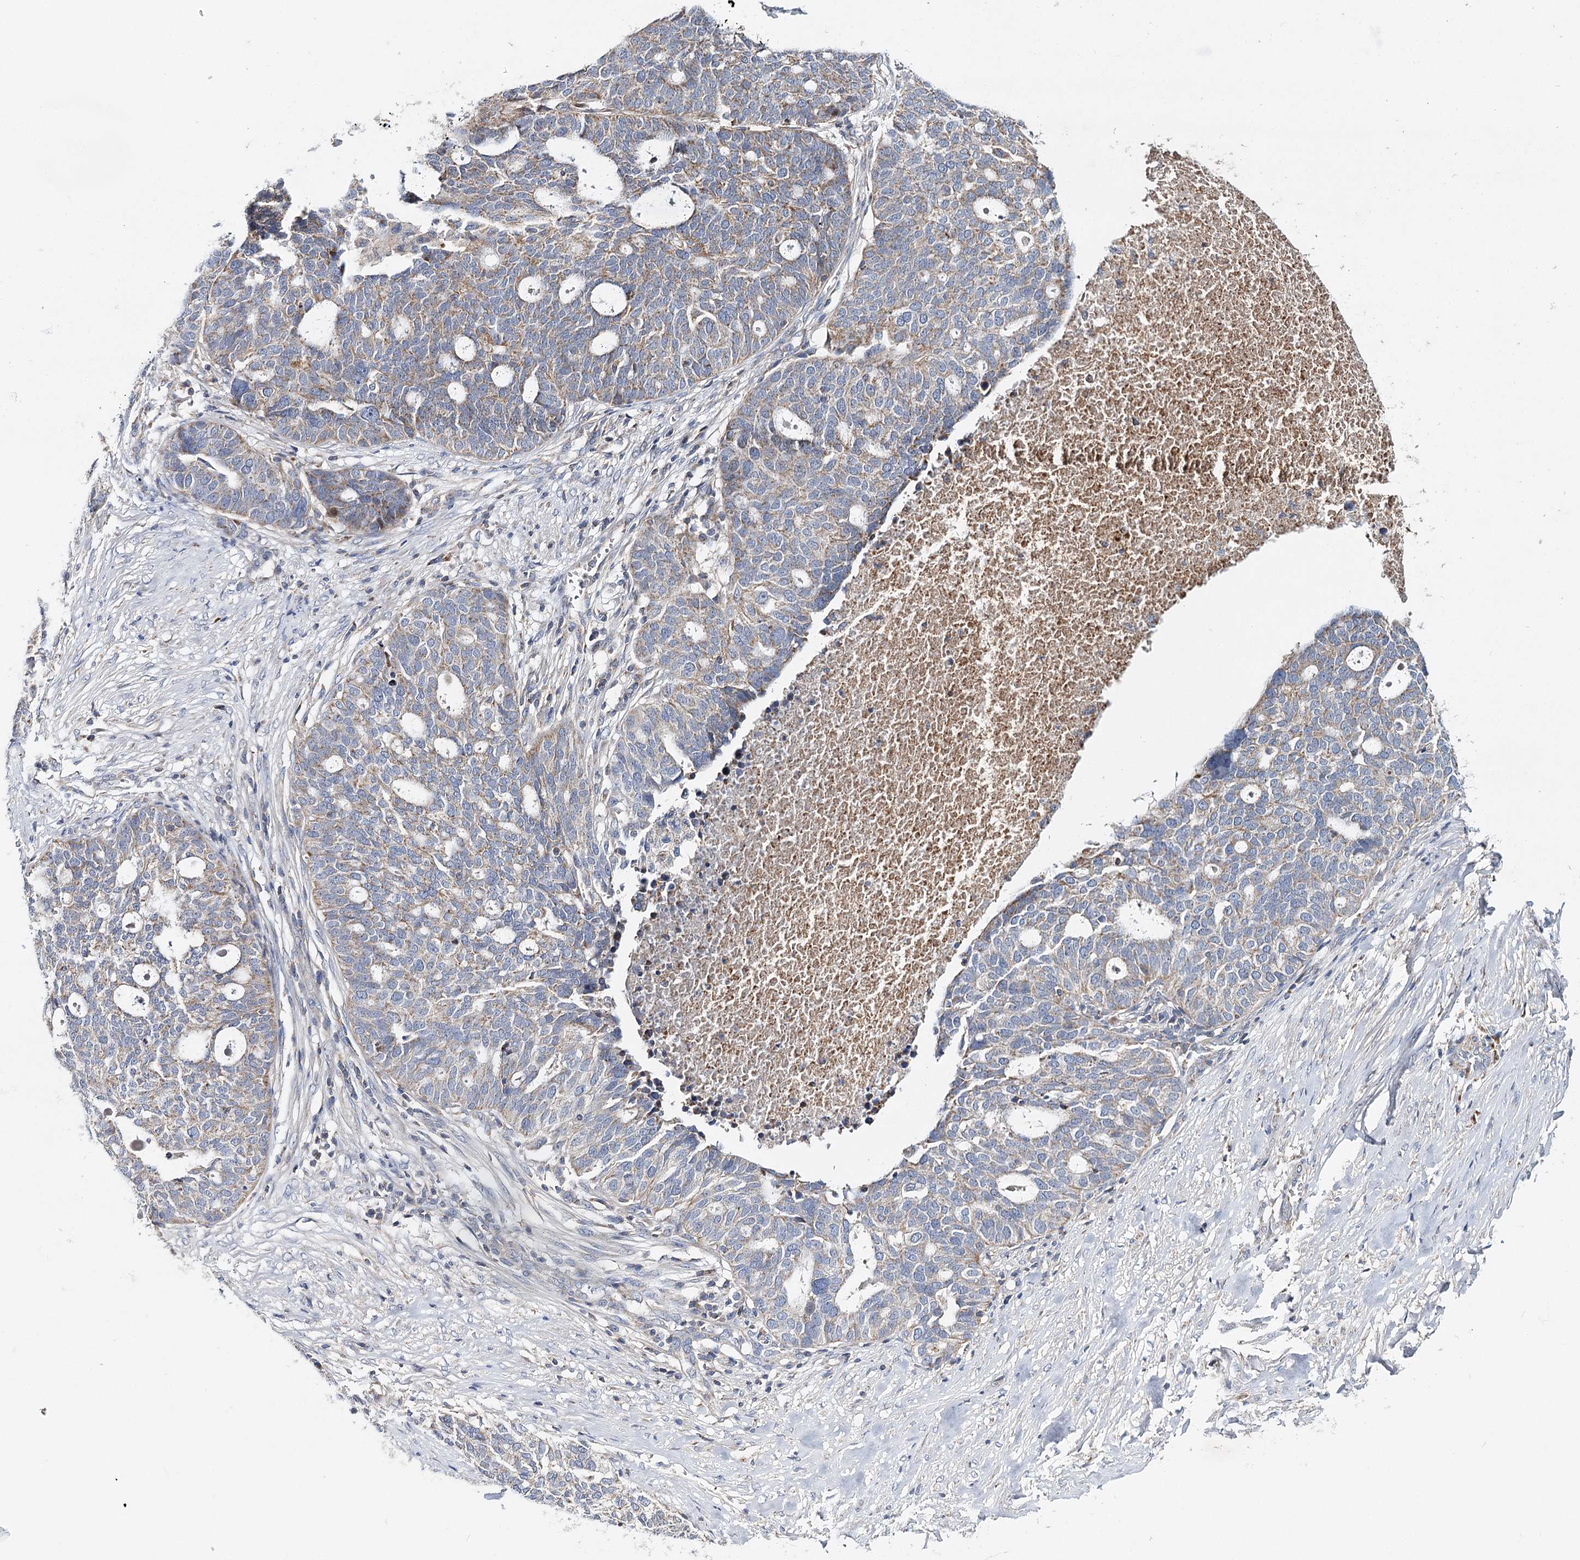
{"staining": {"intensity": "weak", "quantity": "25%-75%", "location": "cytoplasmic/membranous"}, "tissue": "ovarian cancer", "cell_type": "Tumor cells", "image_type": "cancer", "snomed": [{"axis": "morphology", "description": "Cystadenocarcinoma, serous, NOS"}, {"axis": "topography", "description": "Ovary"}], "caption": "This micrograph shows immunohistochemistry (IHC) staining of serous cystadenocarcinoma (ovarian), with low weak cytoplasmic/membranous positivity in about 25%-75% of tumor cells.", "gene": "CFAP46", "patient": {"sex": "female", "age": 59}}